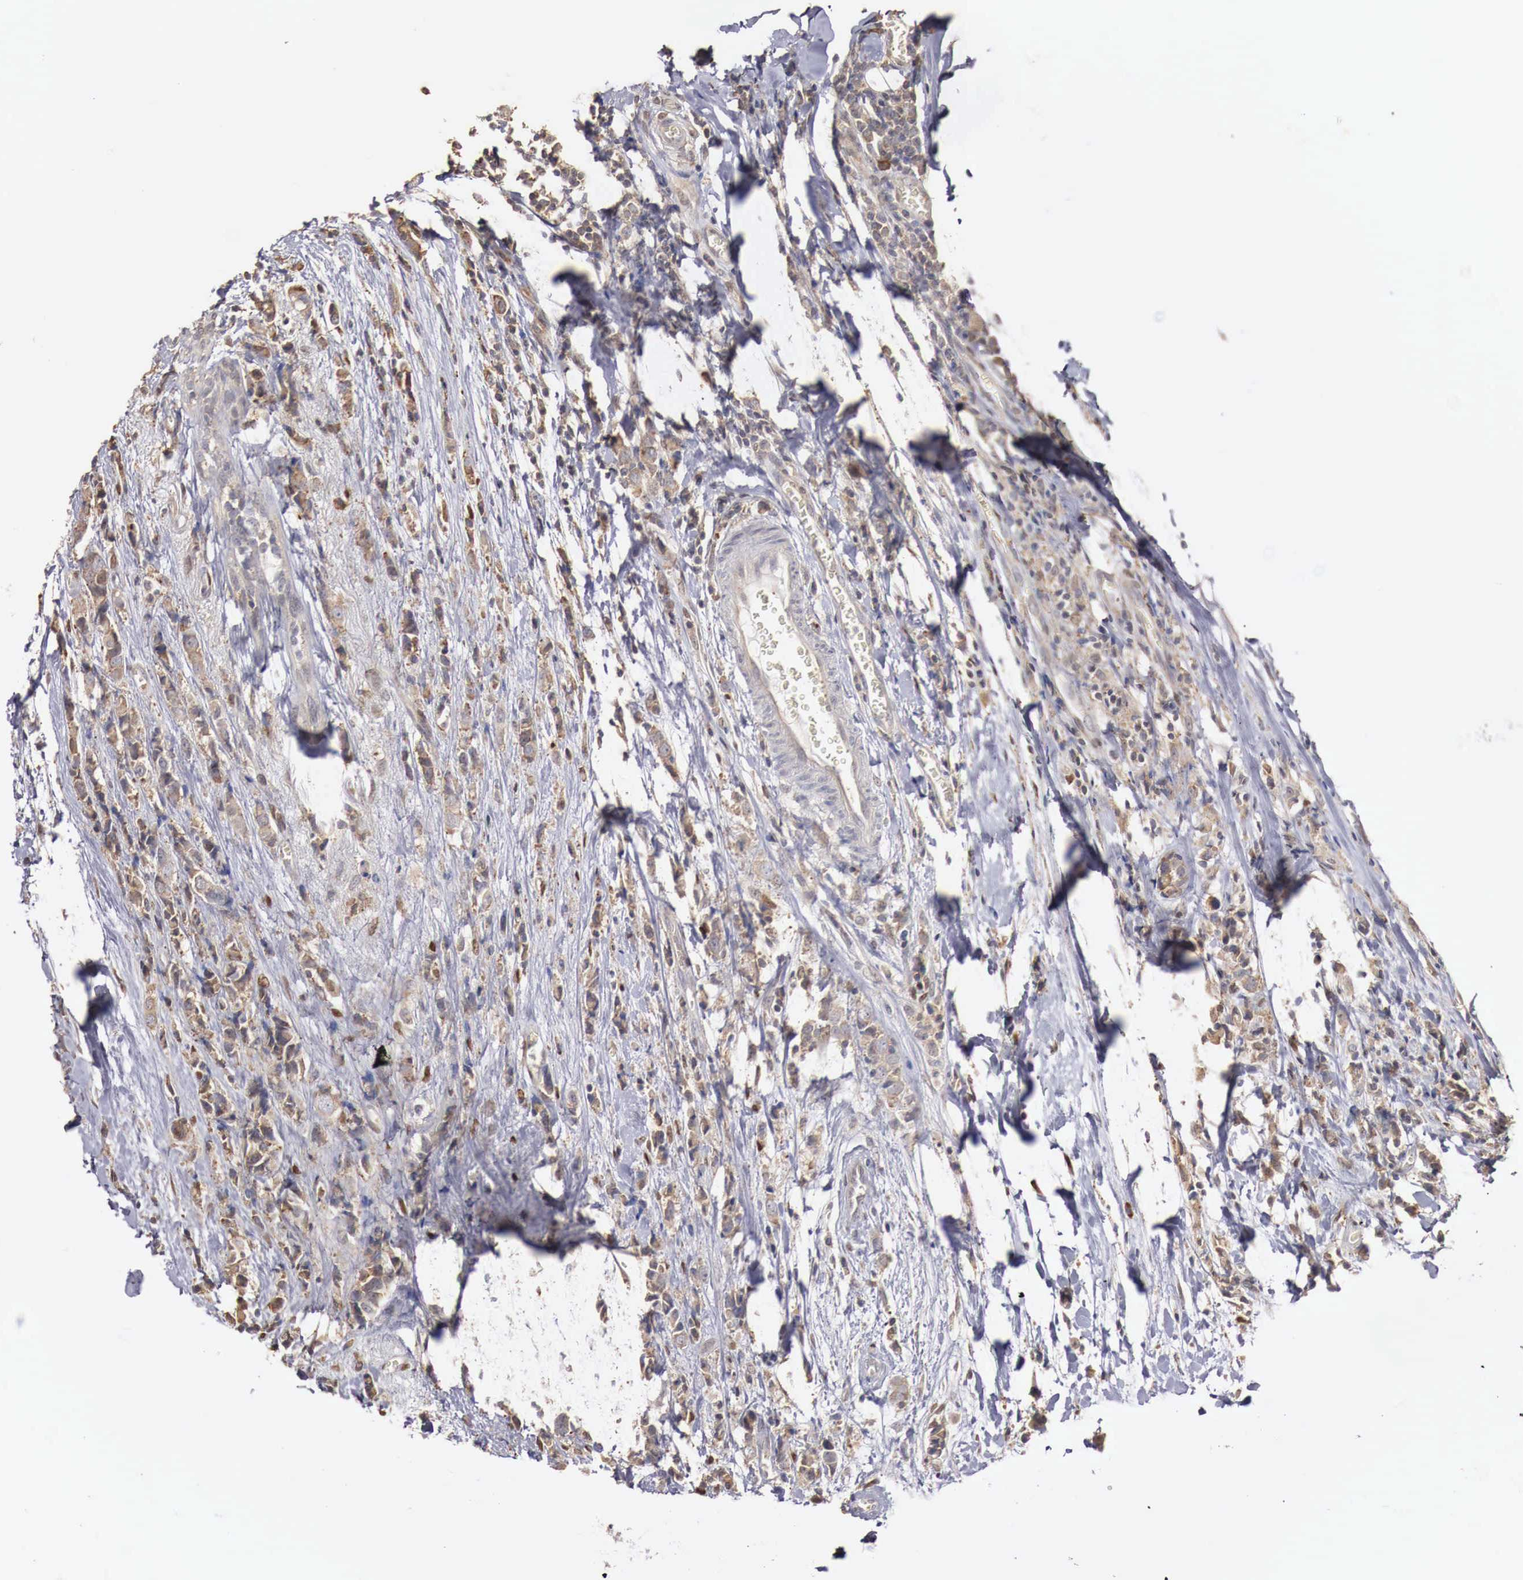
{"staining": {"intensity": "moderate", "quantity": "25%-75%", "location": "cytoplasmic/membranous"}, "tissue": "breast cancer", "cell_type": "Tumor cells", "image_type": "cancer", "snomed": [{"axis": "morphology", "description": "Lobular carcinoma"}, {"axis": "topography", "description": "Breast"}], "caption": "Immunohistochemical staining of human breast cancer (lobular carcinoma) reveals moderate cytoplasmic/membranous protein staining in about 25%-75% of tumor cells.", "gene": "KHDRBS2", "patient": {"sex": "female", "age": 57}}